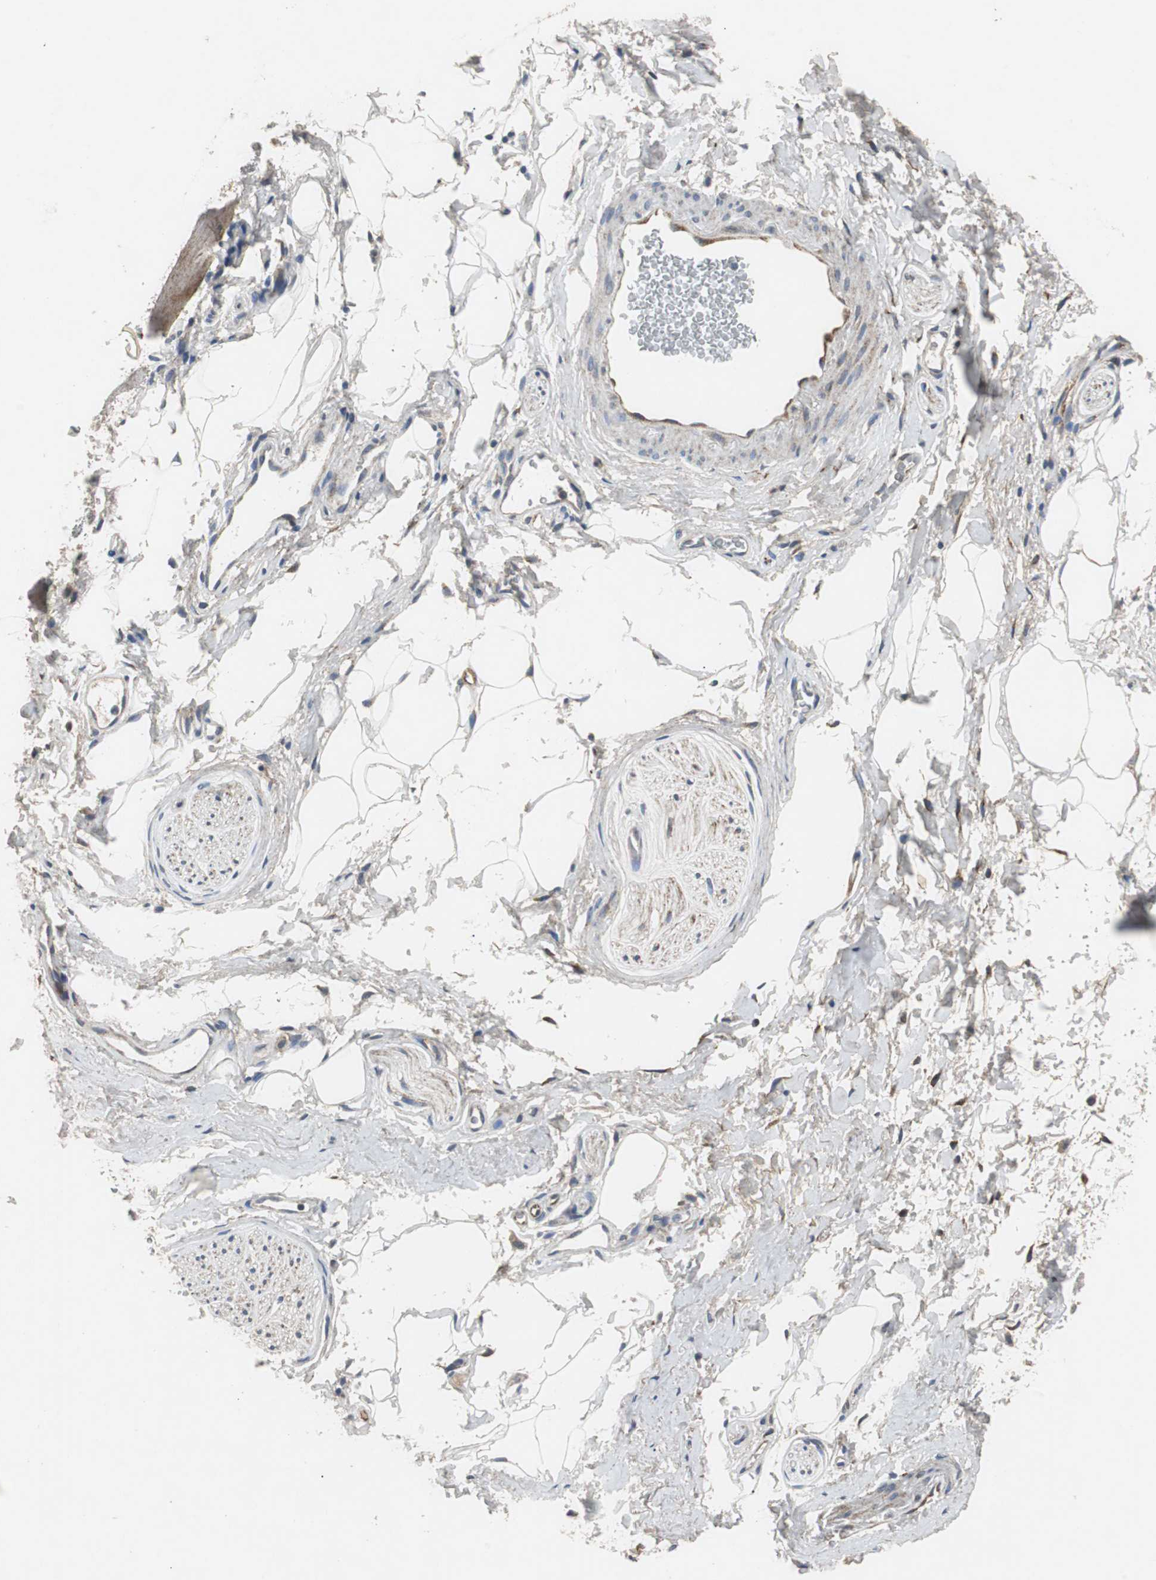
{"staining": {"intensity": "negative", "quantity": "none", "location": "none"}, "tissue": "adipose tissue", "cell_type": "Adipocytes", "image_type": "normal", "snomed": [{"axis": "morphology", "description": "Normal tissue, NOS"}, {"axis": "topography", "description": "Soft tissue"}, {"axis": "topography", "description": "Peripheral nerve tissue"}], "caption": "Immunohistochemical staining of benign adipose tissue exhibits no significant positivity in adipocytes. (DAB immunohistochemistry (IHC), high magnification).", "gene": "ISCU", "patient": {"sex": "female", "age": 71}}